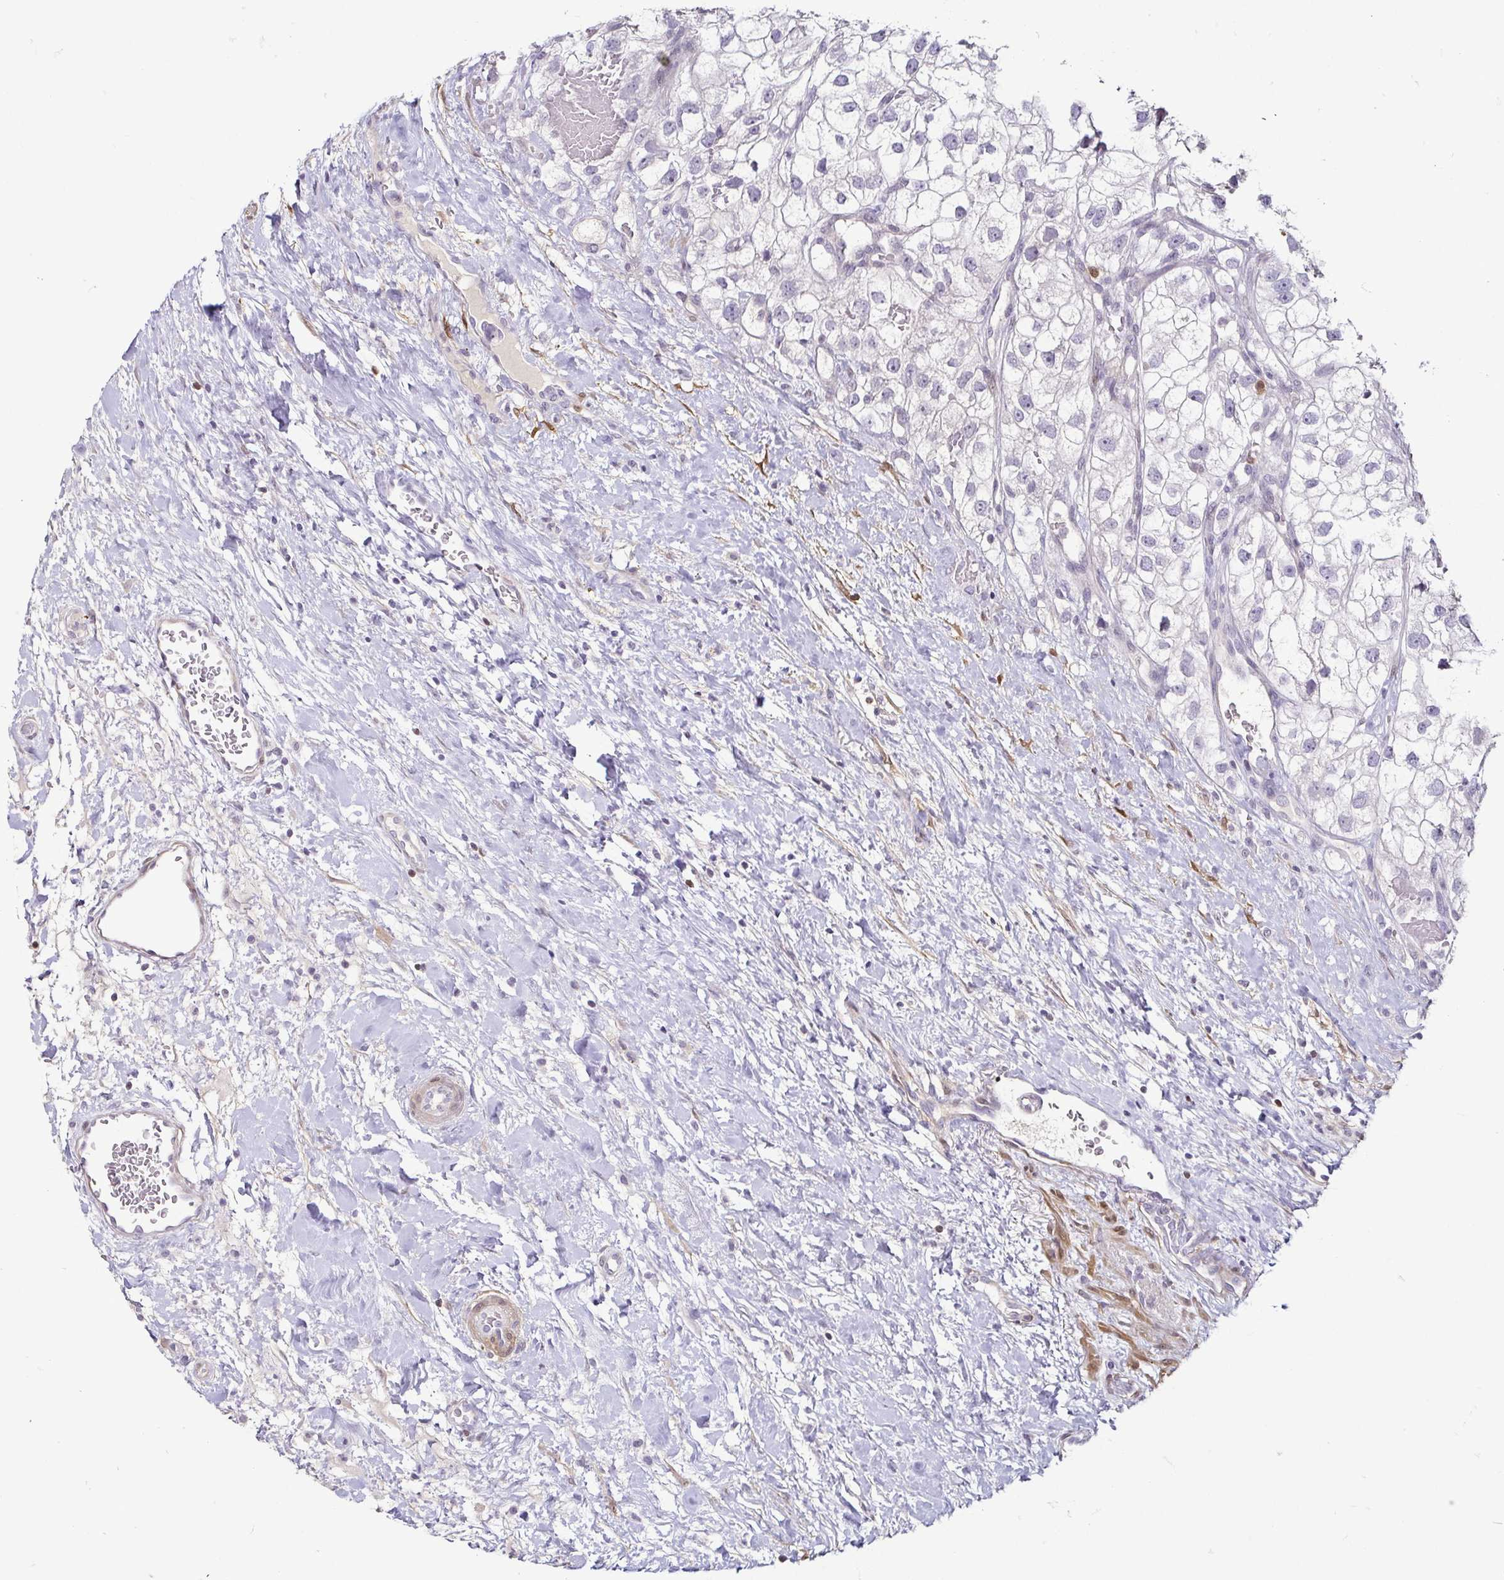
{"staining": {"intensity": "negative", "quantity": "none", "location": "none"}, "tissue": "renal cancer", "cell_type": "Tumor cells", "image_type": "cancer", "snomed": [{"axis": "morphology", "description": "Adenocarcinoma, NOS"}, {"axis": "topography", "description": "Kidney"}], "caption": "Tumor cells are negative for protein expression in human renal cancer (adenocarcinoma).", "gene": "HOPX", "patient": {"sex": "male", "age": 59}}